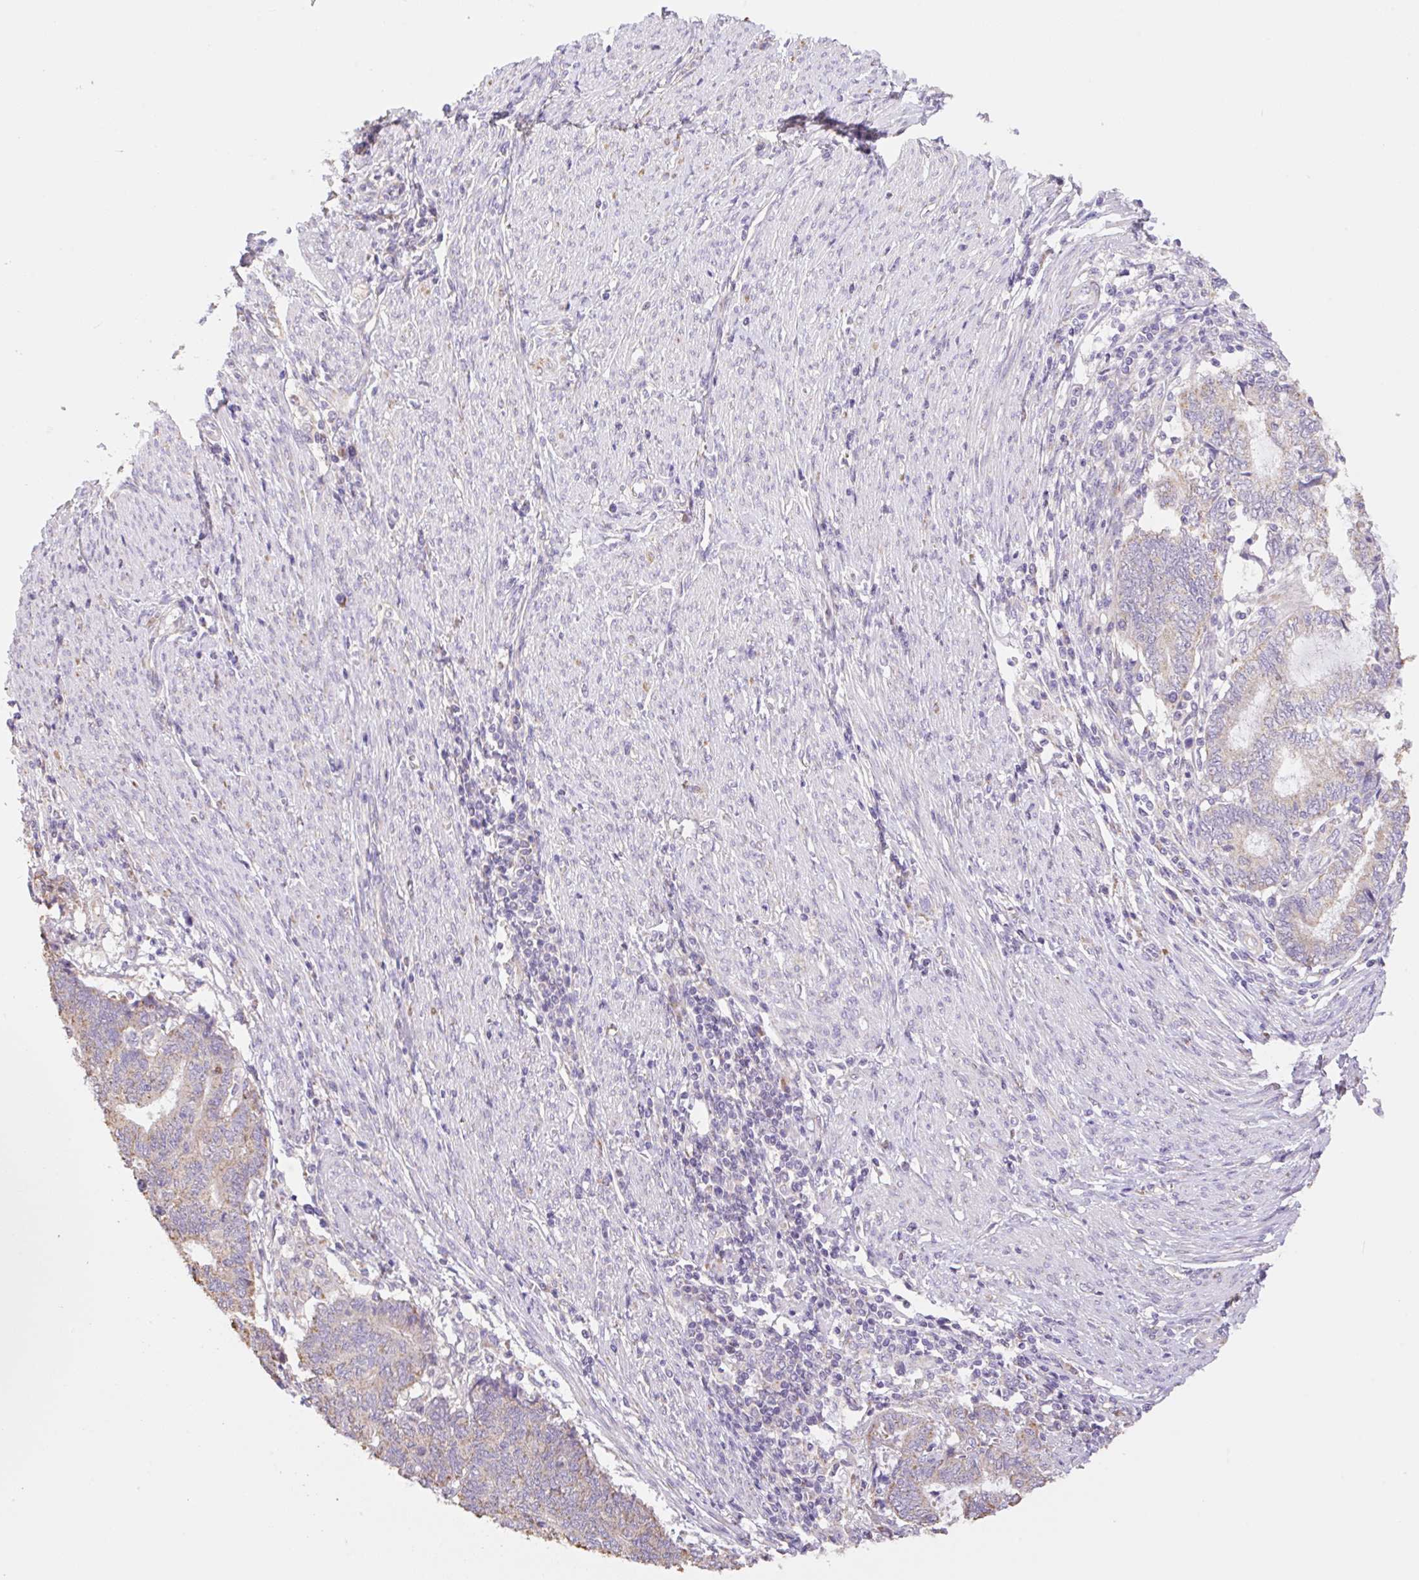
{"staining": {"intensity": "weak", "quantity": "<25%", "location": "cytoplasmic/membranous"}, "tissue": "endometrial cancer", "cell_type": "Tumor cells", "image_type": "cancer", "snomed": [{"axis": "morphology", "description": "Adenocarcinoma, NOS"}, {"axis": "topography", "description": "Uterus"}, {"axis": "topography", "description": "Endometrium"}], "caption": "The micrograph exhibits no significant expression in tumor cells of endometrial cancer (adenocarcinoma).", "gene": "COPZ2", "patient": {"sex": "female", "age": 70}}